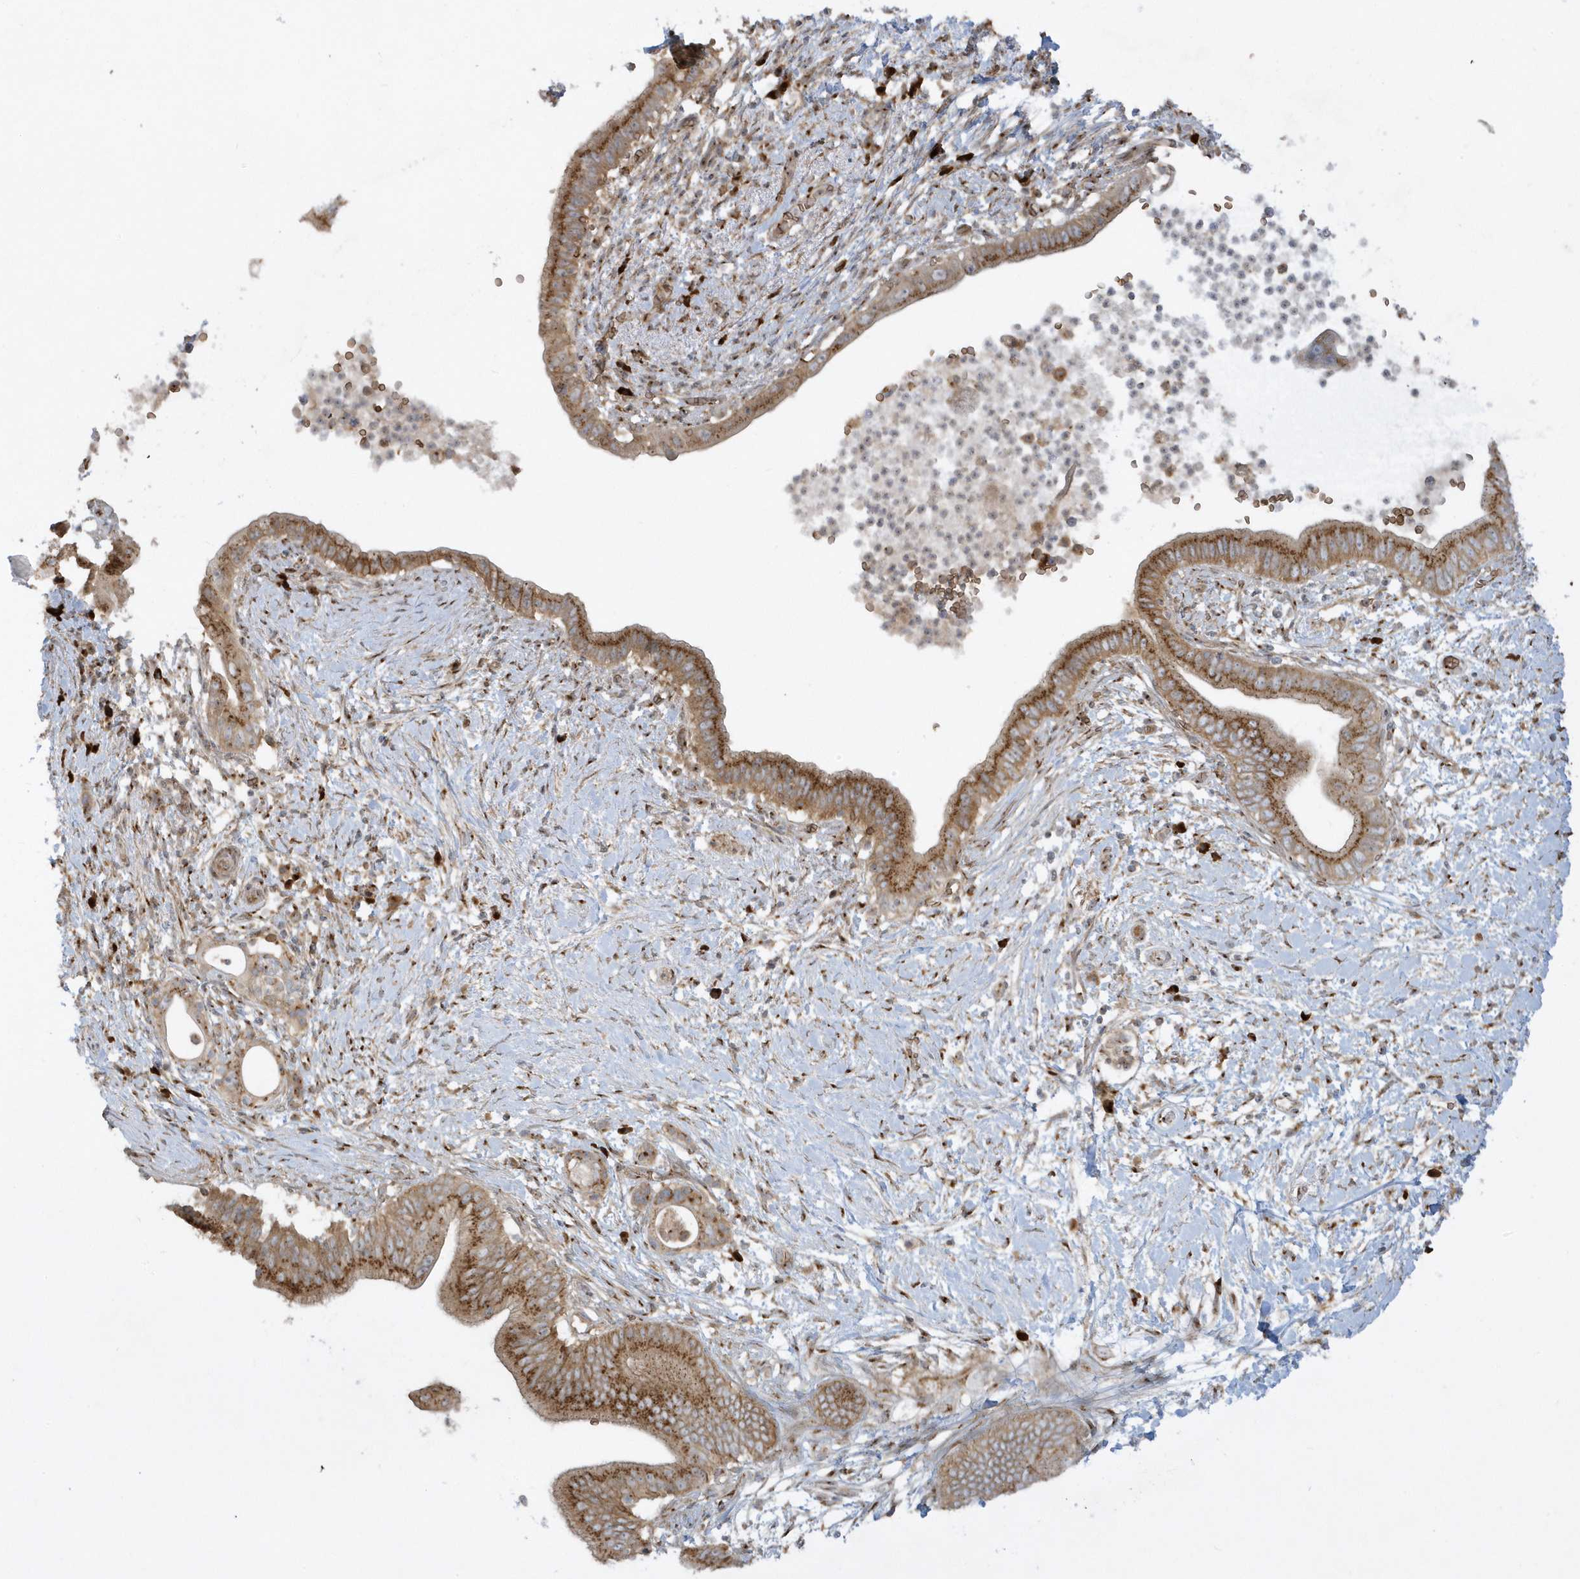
{"staining": {"intensity": "moderate", "quantity": ">75%", "location": "cytoplasmic/membranous"}, "tissue": "pancreatic cancer", "cell_type": "Tumor cells", "image_type": "cancer", "snomed": [{"axis": "morphology", "description": "Adenocarcinoma, NOS"}, {"axis": "topography", "description": "Pancreas"}], "caption": "Protein staining reveals moderate cytoplasmic/membranous positivity in approximately >75% of tumor cells in pancreatic cancer.", "gene": "RPP40", "patient": {"sex": "male", "age": 68}}